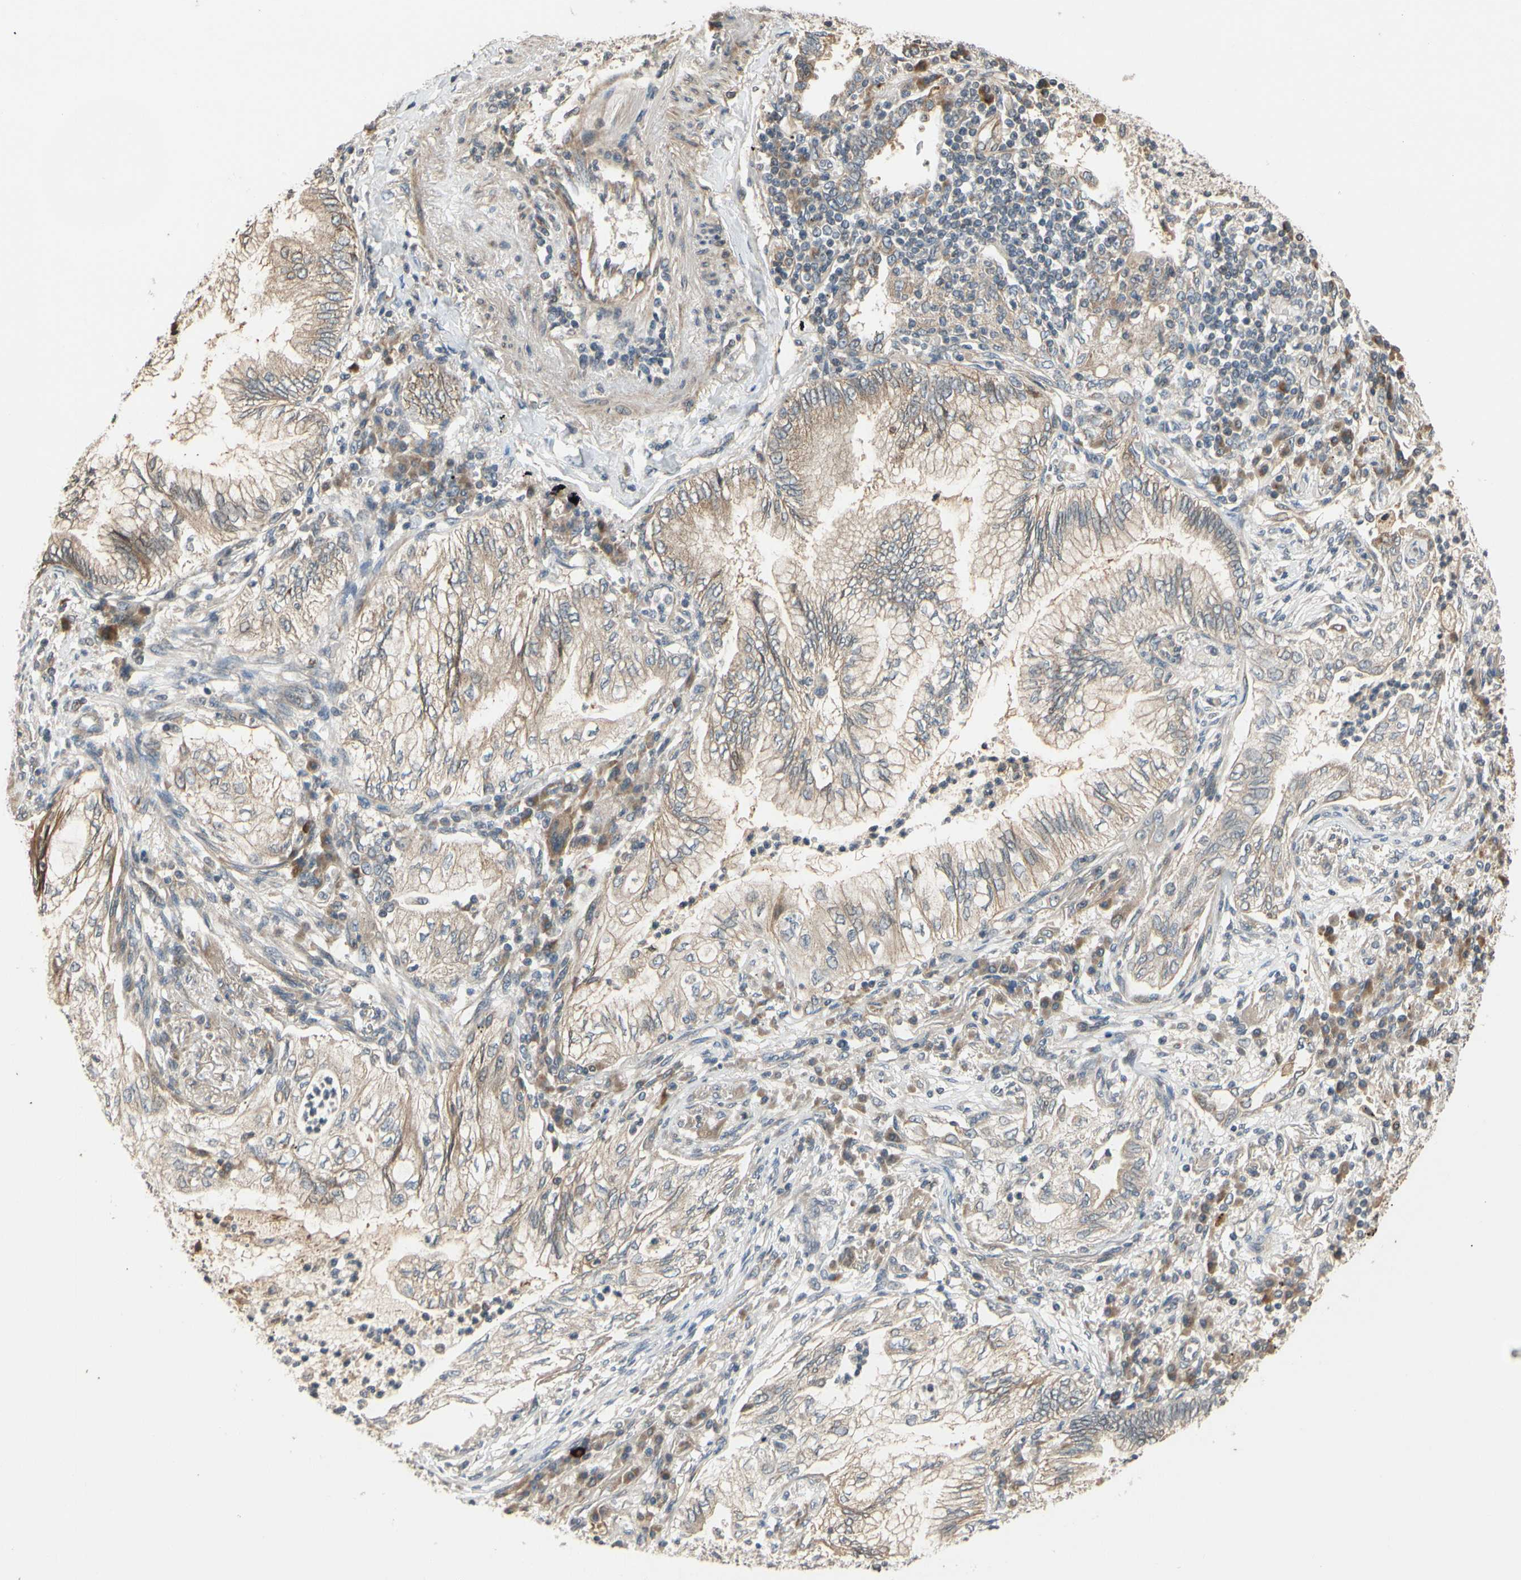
{"staining": {"intensity": "moderate", "quantity": ">75%", "location": "cytoplasmic/membranous"}, "tissue": "lung cancer", "cell_type": "Tumor cells", "image_type": "cancer", "snomed": [{"axis": "morphology", "description": "Normal tissue, NOS"}, {"axis": "morphology", "description": "Adenocarcinoma, NOS"}, {"axis": "topography", "description": "Bronchus"}, {"axis": "topography", "description": "Lung"}], "caption": "An IHC micrograph of tumor tissue is shown. Protein staining in brown highlights moderate cytoplasmic/membranous positivity in lung adenocarcinoma within tumor cells.", "gene": "ATP2C1", "patient": {"sex": "female", "age": 70}}